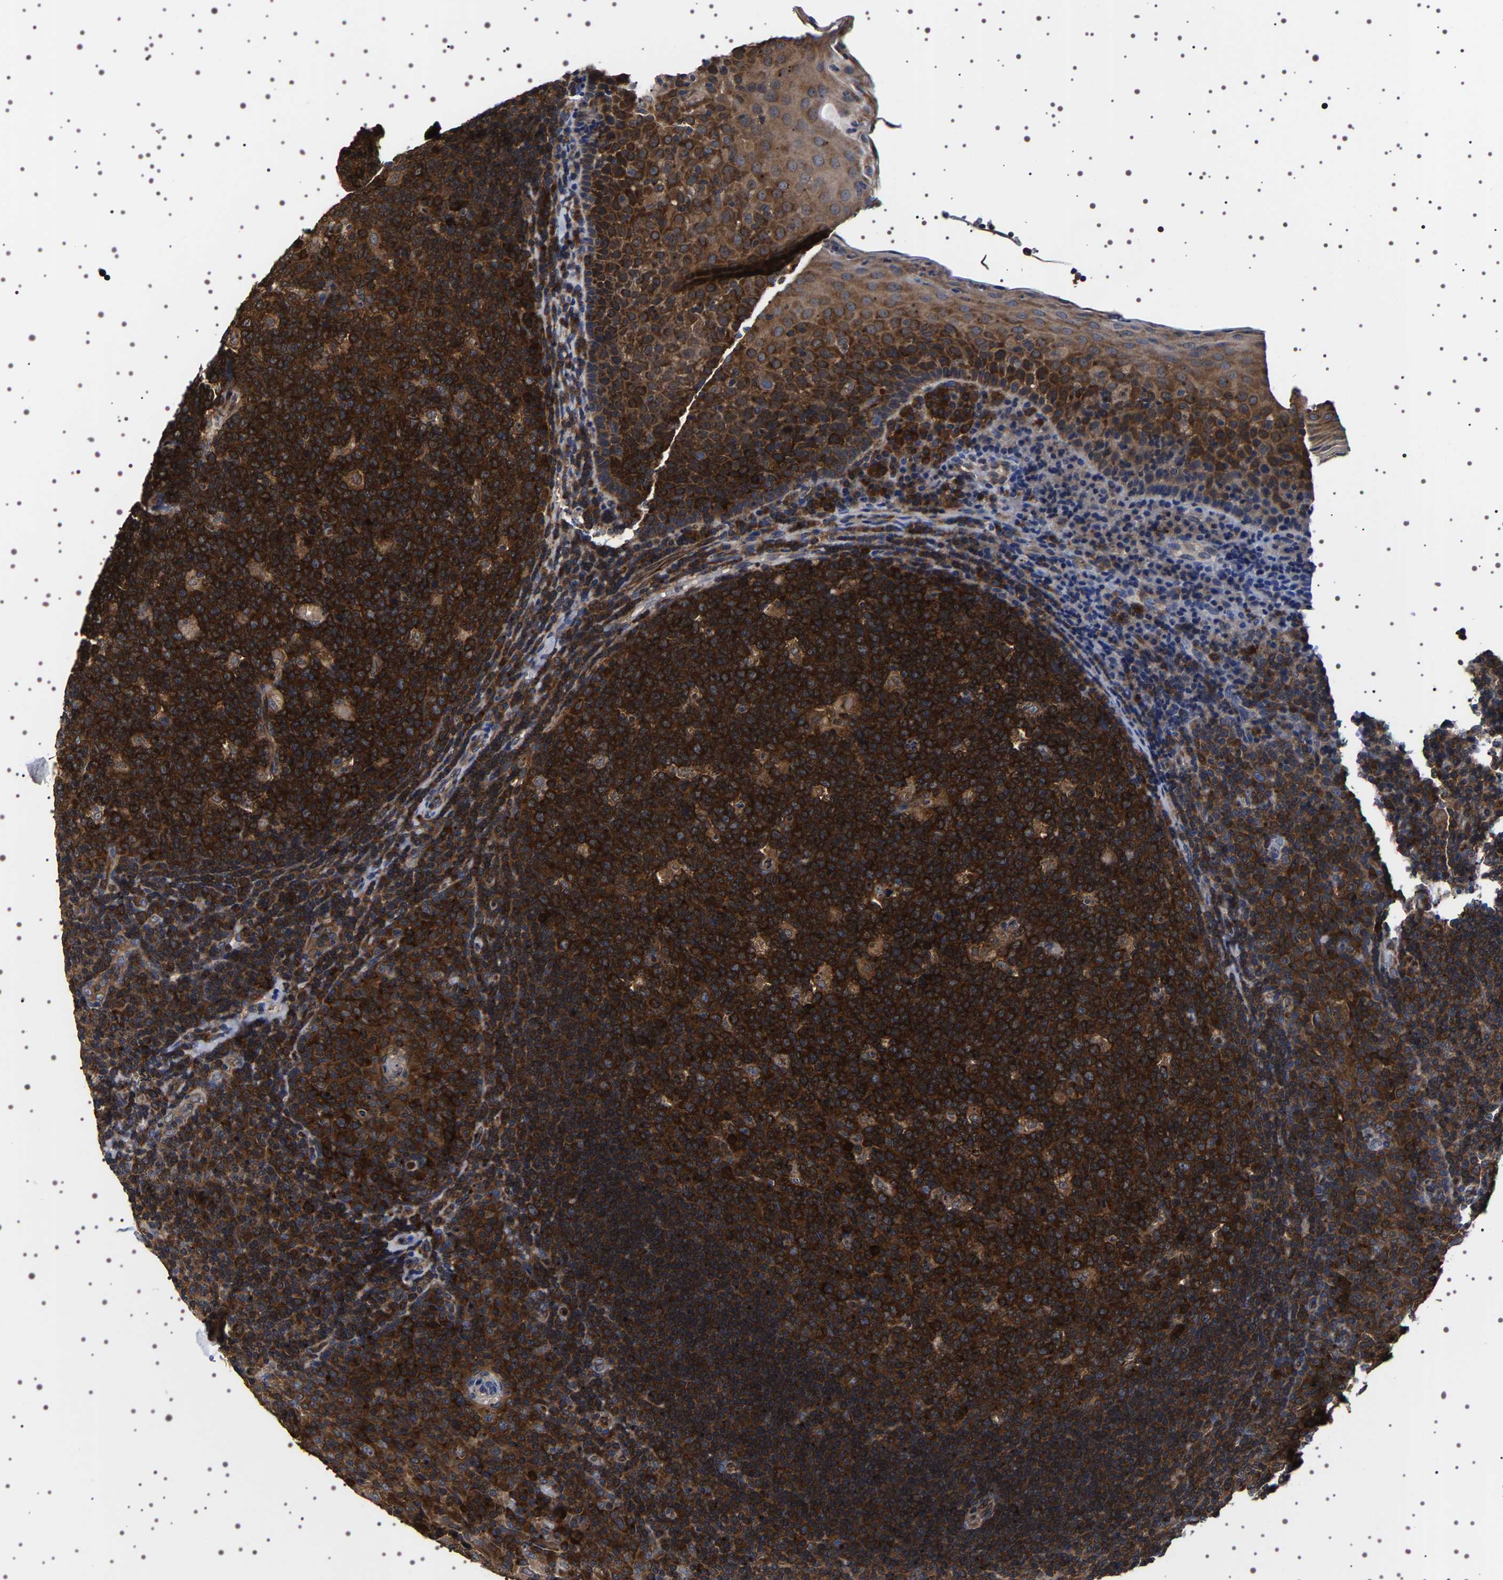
{"staining": {"intensity": "strong", "quantity": "25%-75%", "location": "cytoplasmic/membranous"}, "tissue": "tonsil", "cell_type": "Germinal center cells", "image_type": "normal", "snomed": [{"axis": "morphology", "description": "Normal tissue, NOS"}, {"axis": "topography", "description": "Tonsil"}], "caption": "IHC histopathology image of benign tonsil: tonsil stained using immunohistochemistry (IHC) shows high levels of strong protein expression localized specifically in the cytoplasmic/membranous of germinal center cells, appearing as a cytoplasmic/membranous brown color.", "gene": "DARS1", "patient": {"sex": "male", "age": 17}}